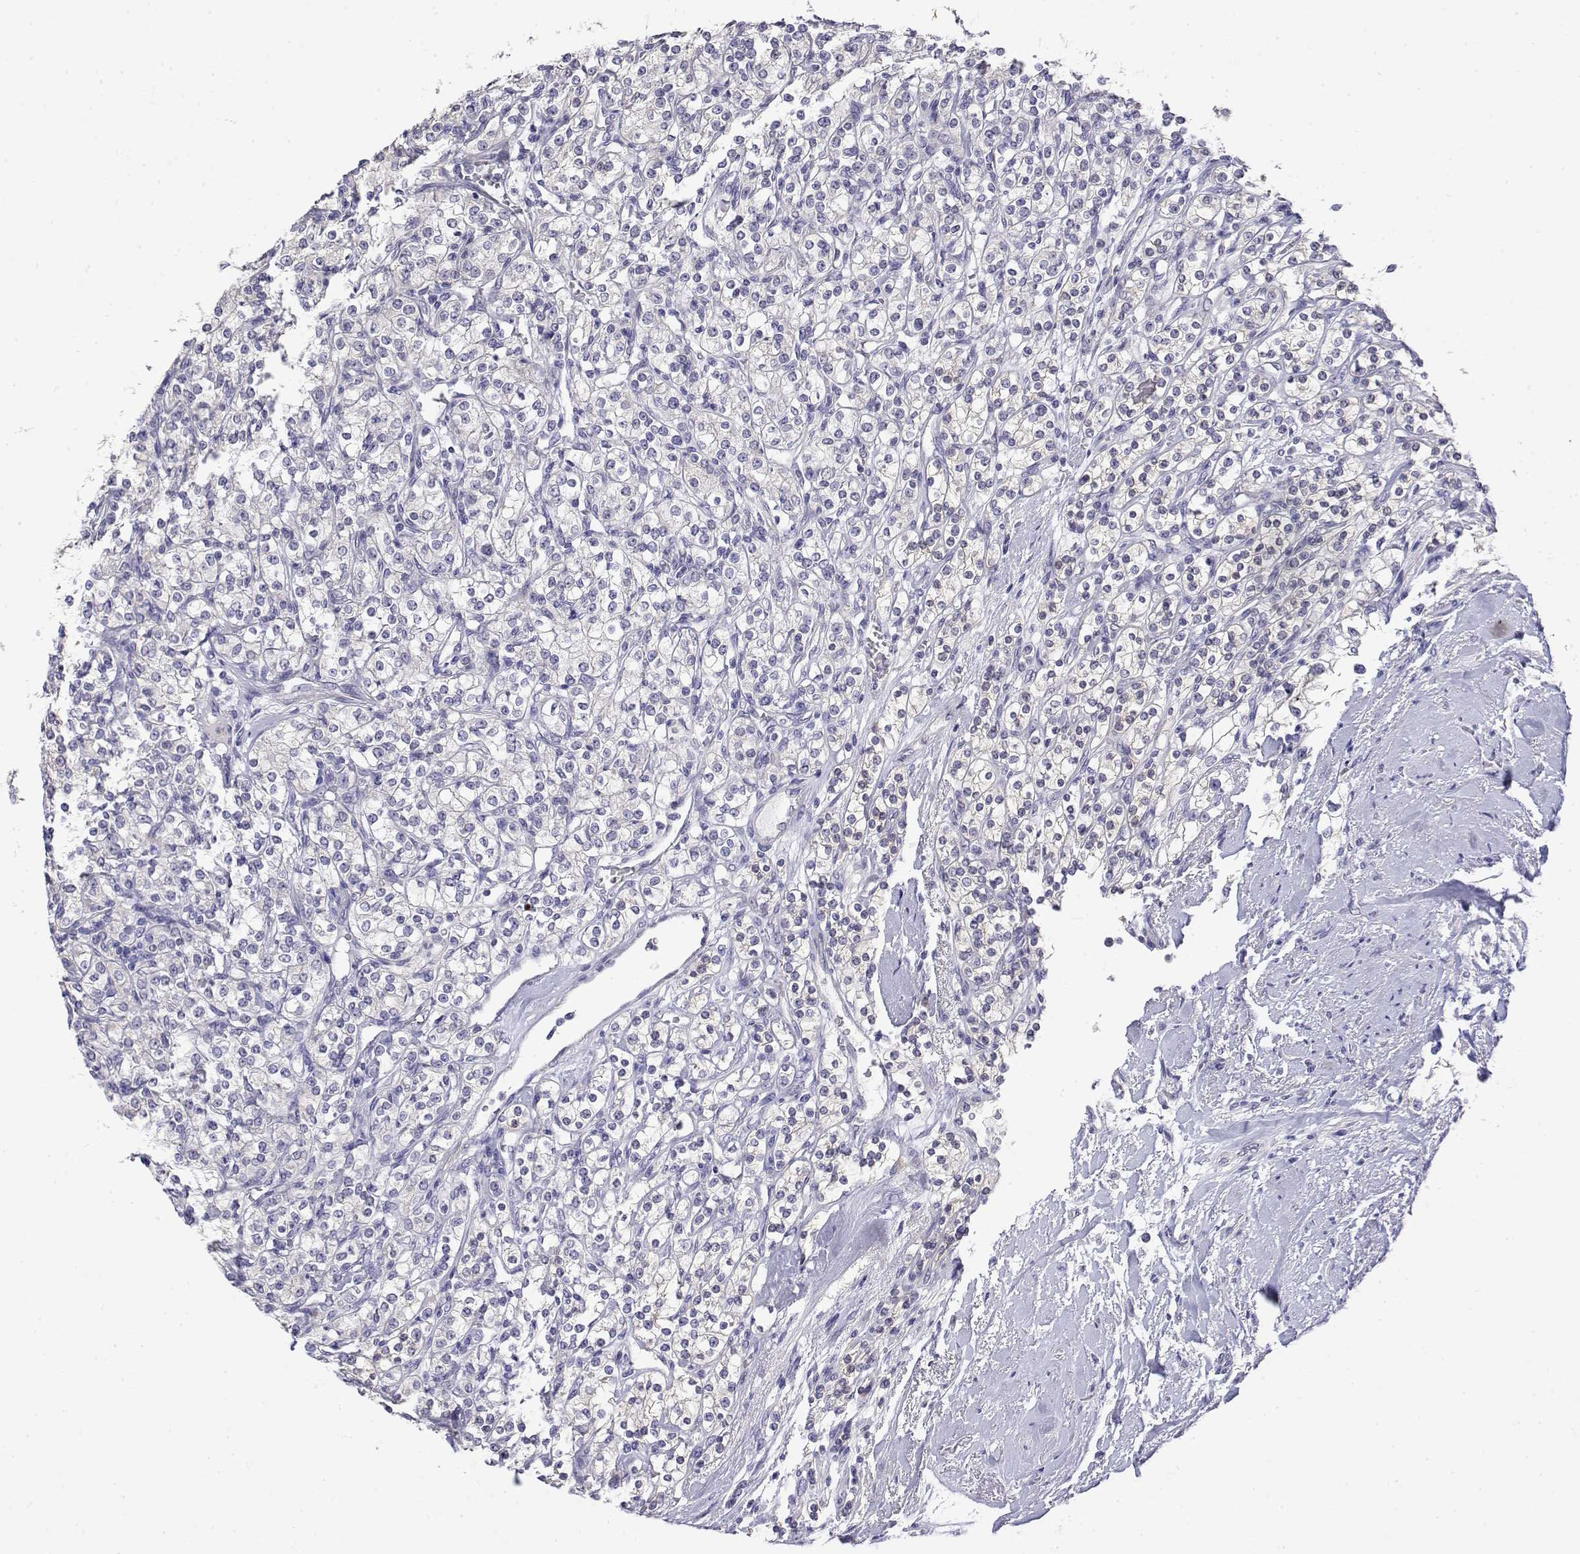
{"staining": {"intensity": "negative", "quantity": "none", "location": "none"}, "tissue": "renal cancer", "cell_type": "Tumor cells", "image_type": "cancer", "snomed": [{"axis": "morphology", "description": "Adenocarcinoma, NOS"}, {"axis": "topography", "description": "Kidney"}], "caption": "This photomicrograph is of renal adenocarcinoma stained with immunohistochemistry to label a protein in brown with the nuclei are counter-stained blue. There is no expression in tumor cells.", "gene": "LY6D", "patient": {"sex": "male", "age": 77}}